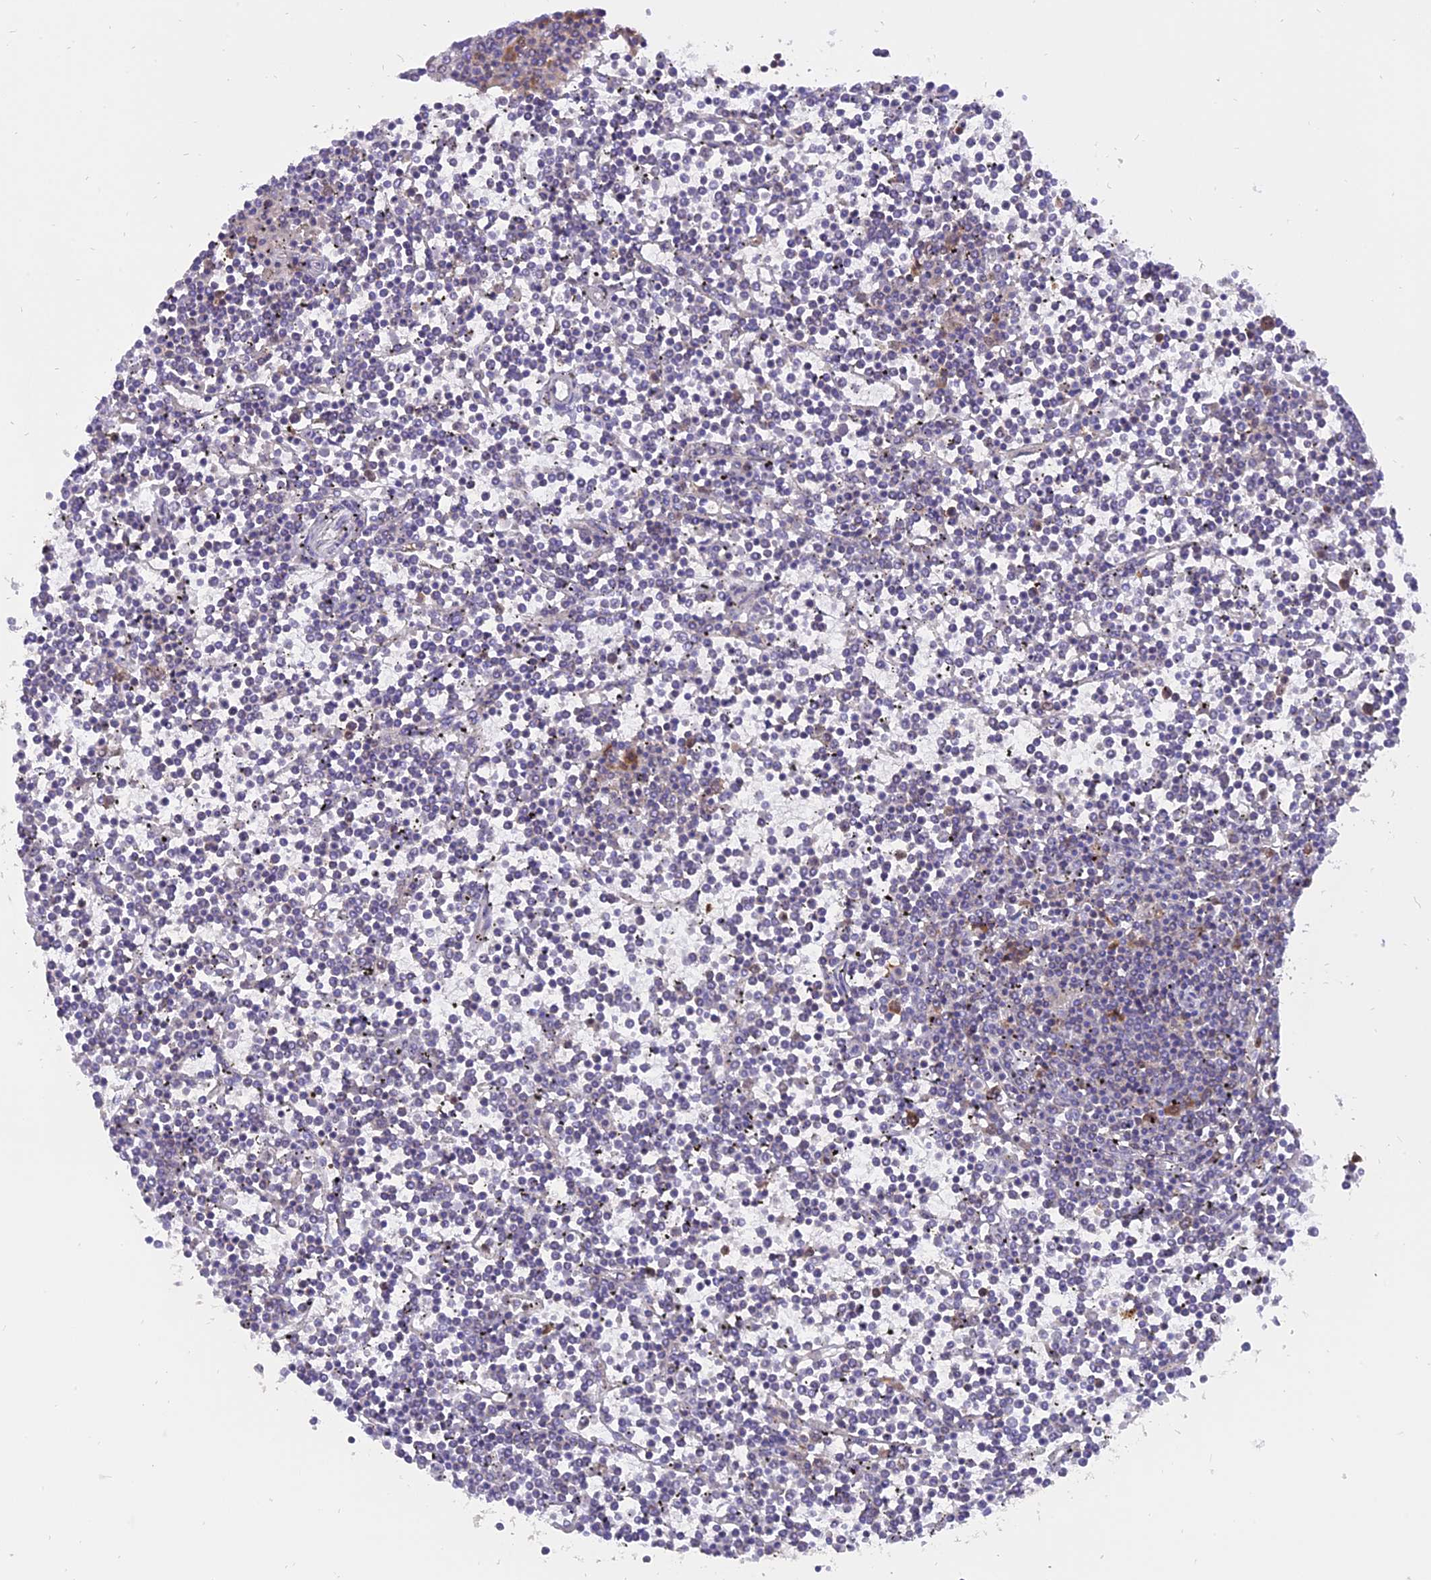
{"staining": {"intensity": "negative", "quantity": "none", "location": "none"}, "tissue": "lymphoma", "cell_type": "Tumor cells", "image_type": "cancer", "snomed": [{"axis": "morphology", "description": "Malignant lymphoma, non-Hodgkin's type, Low grade"}, {"axis": "topography", "description": "Spleen"}], "caption": "Immunohistochemistry of human low-grade malignant lymphoma, non-Hodgkin's type reveals no expression in tumor cells.", "gene": "CENPV", "patient": {"sex": "female", "age": 19}}